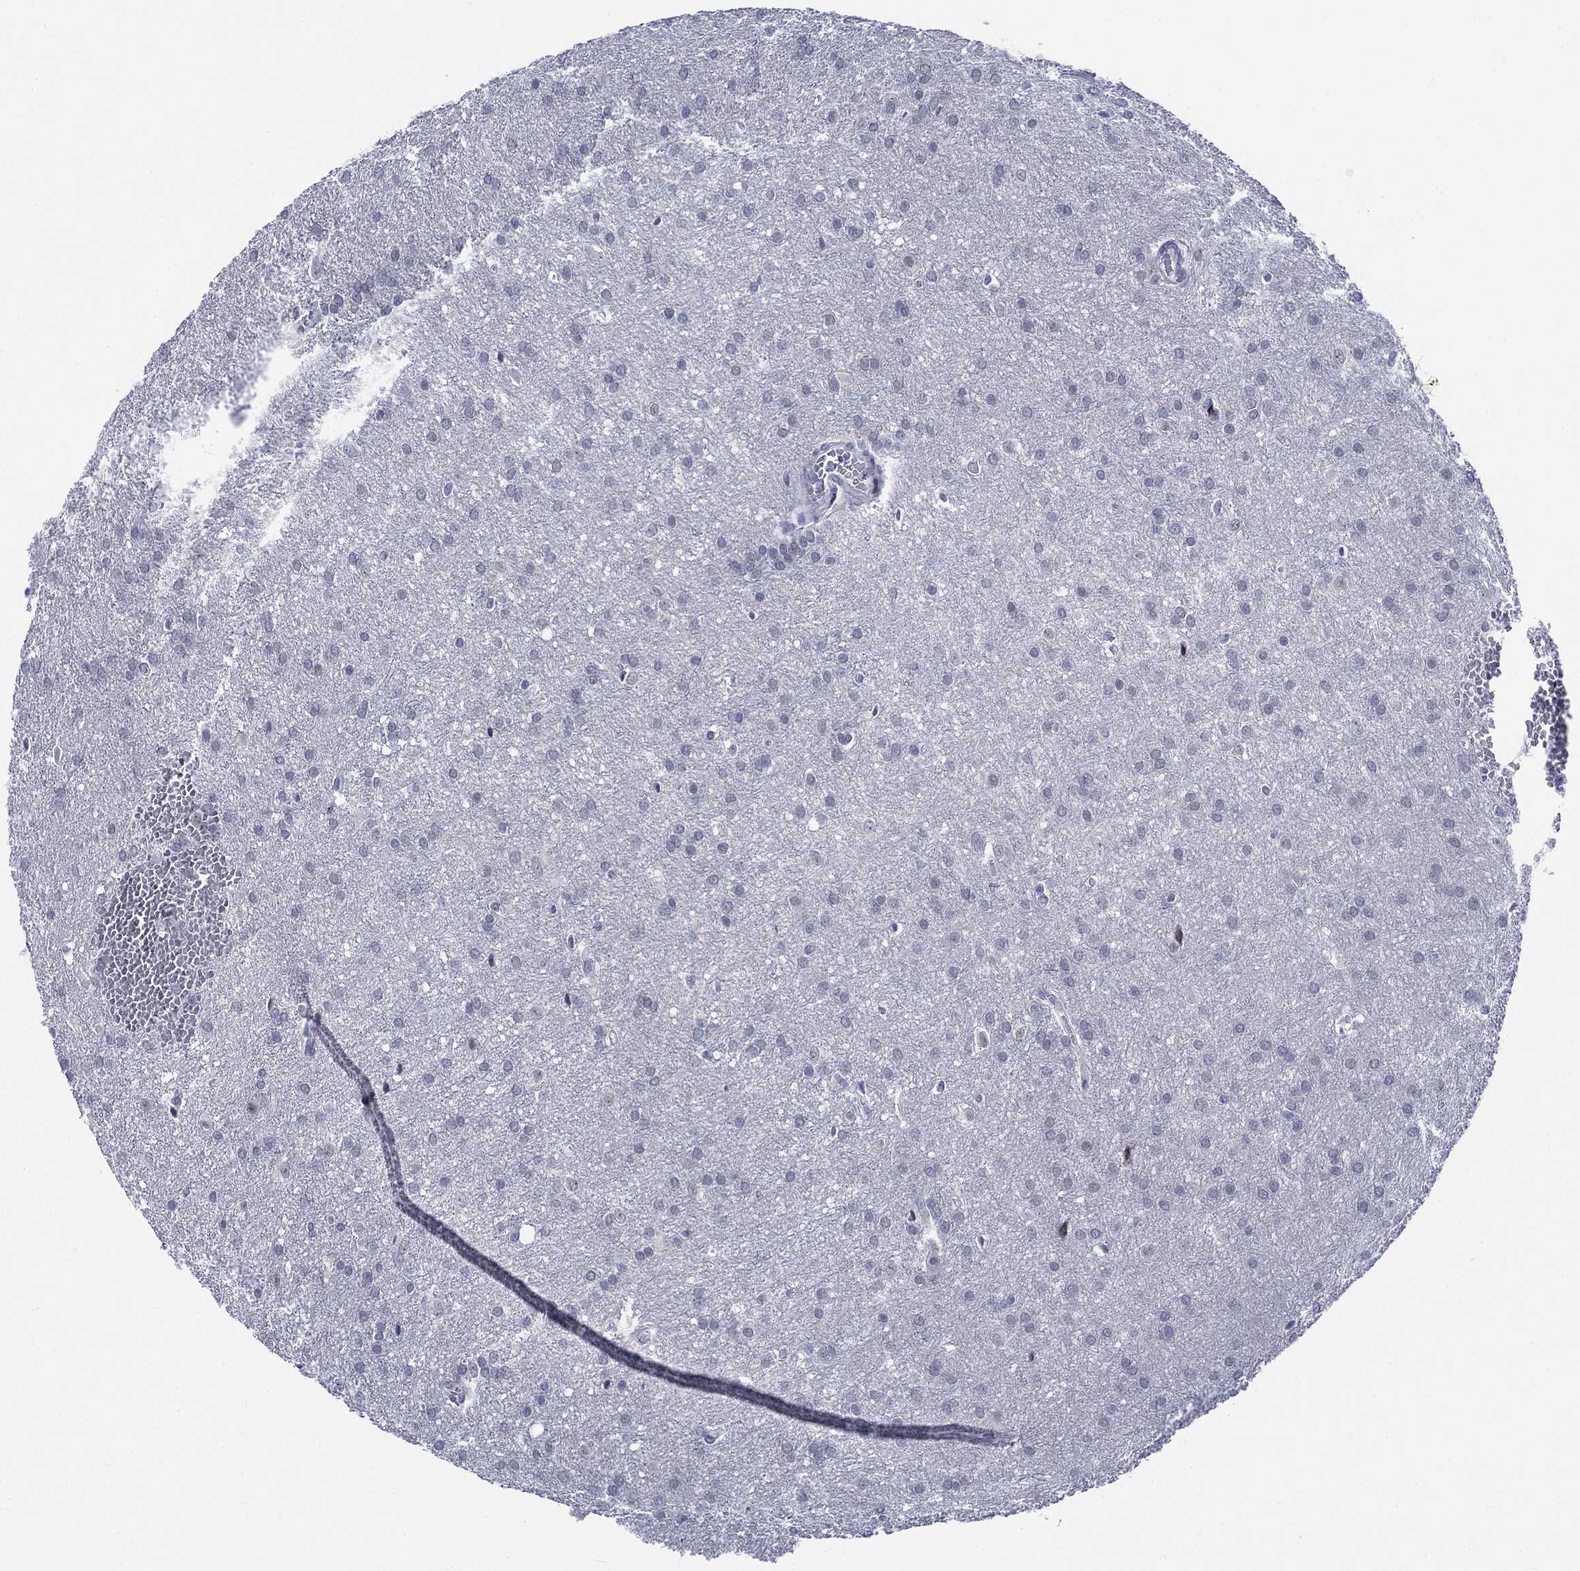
{"staining": {"intensity": "negative", "quantity": "none", "location": "none"}, "tissue": "glioma", "cell_type": "Tumor cells", "image_type": "cancer", "snomed": [{"axis": "morphology", "description": "Glioma, malignant, Low grade"}, {"axis": "topography", "description": "Brain"}], "caption": "A high-resolution histopathology image shows immunohistochemistry staining of glioma, which displays no significant positivity in tumor cells.", "gene": "NEU3", "patient": {"sex": "female", "age": 32}}